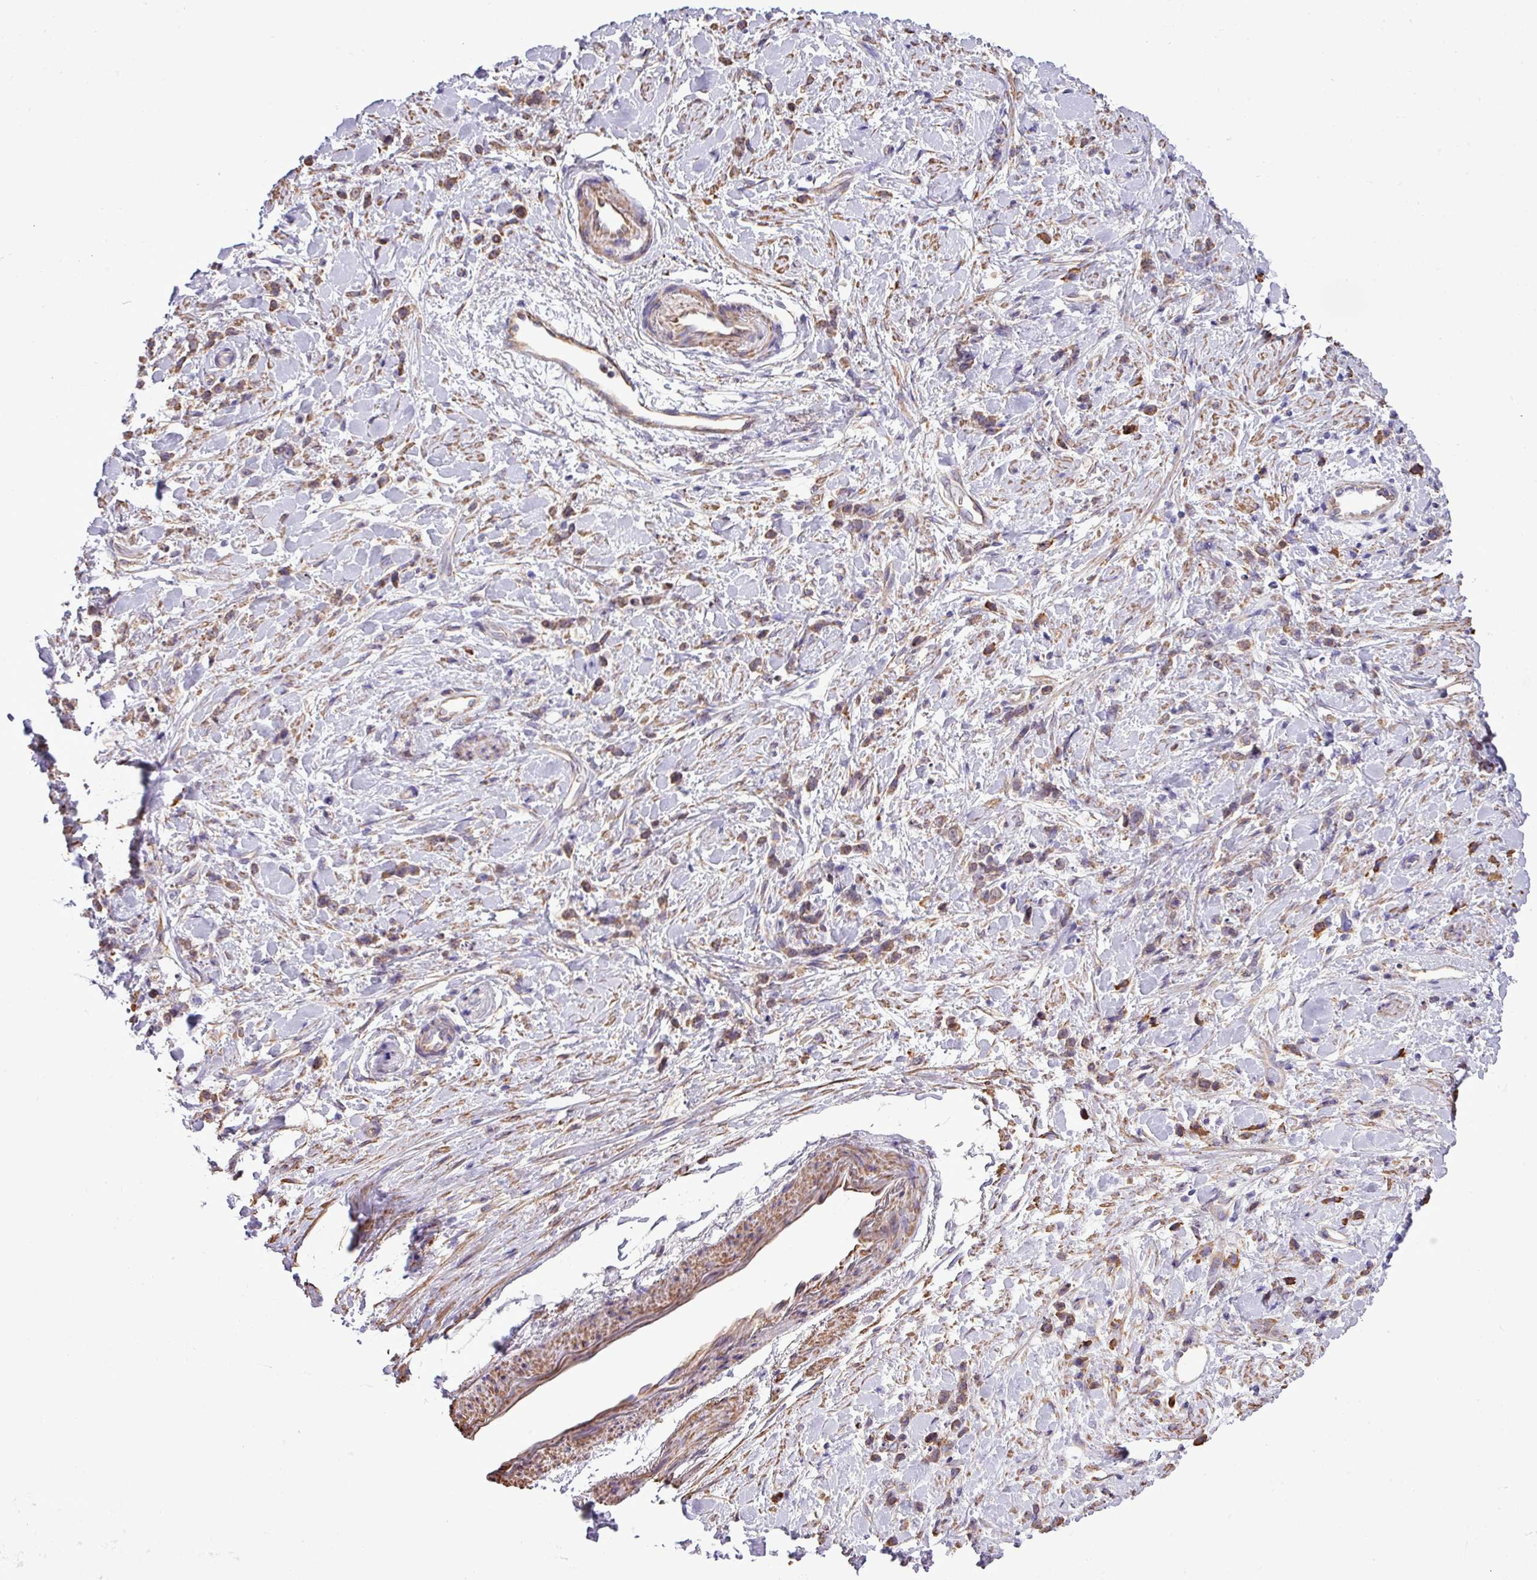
{"staining": {"intensity": "moderate", "quantity": "25%-75%", "location": "cytoplasmic/membranous"}, "tissue": "stomach cancer", "cell_type": "Tumor cells", "image_type": "cancer", "snomed": [{"axis": "morphology", "description": "Adenocarcinoma, NOS"}, {"axis": "topography", "description": "Stomach"}], "caption": "Tumor cells reveal medium levels of moderate cytoplasmic/membranous positivity in about 25%-75% of cells in stomach adenocarcinoma.", "gene": "ZSCAN5A", "patient": {"sex": "female", "age": 60}}